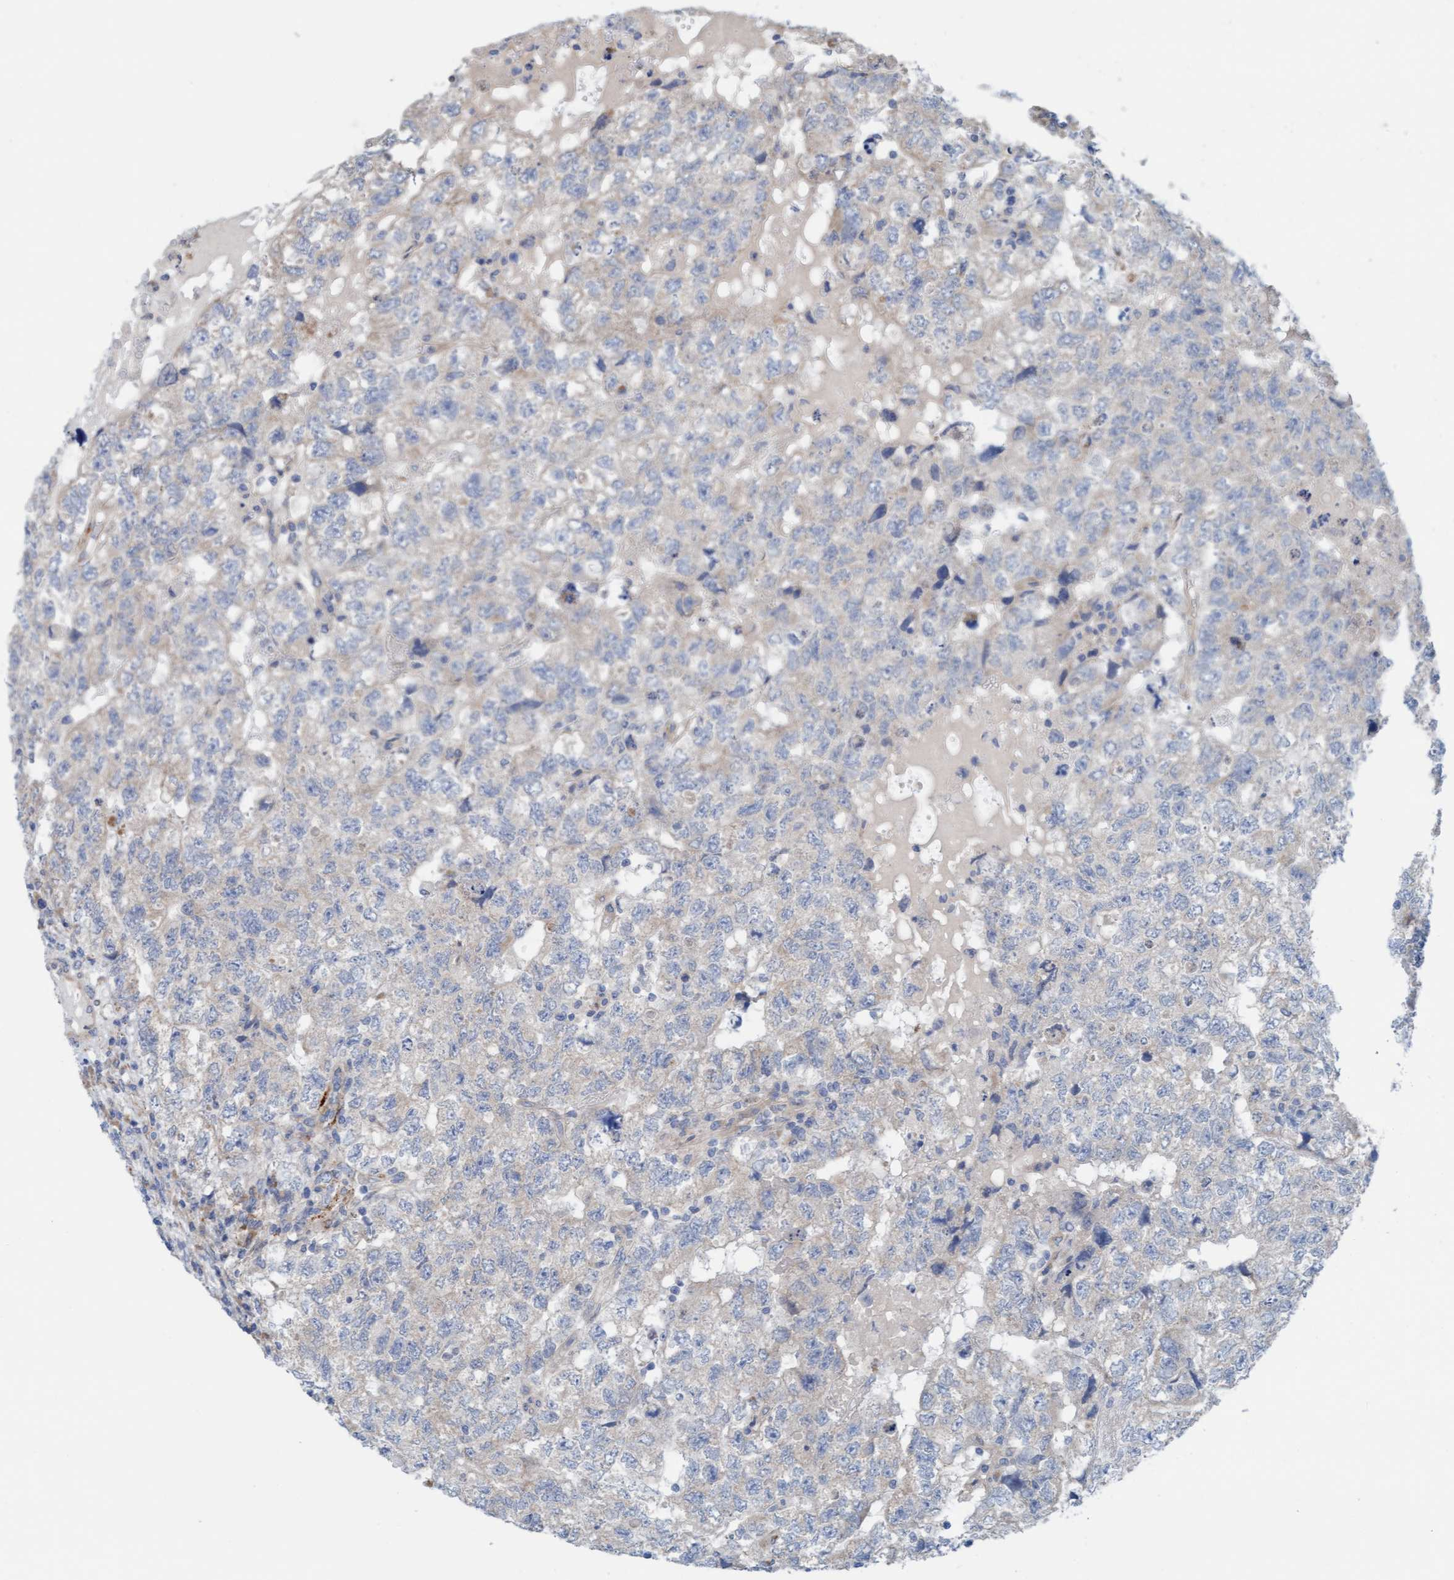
{"staining": {"intensity": "negative", "quantity": "none", "location": "none"}, "tissue": "testis cancer", "cell_type": "Tumor cells", "image_type": "cancer", "snomed": [{"axis": "morphology", "description": "Carcinoma, Embryonal, NOS"}, {"axis": "topography", "description": "Testis"}], "caption": "An immunohistochemistry image of testis cancer is shown. There is no staining in tumor cells of testis cancer.", "gene": "CDK5RAP3", "patient": {"sex": "male", "age": 36}}